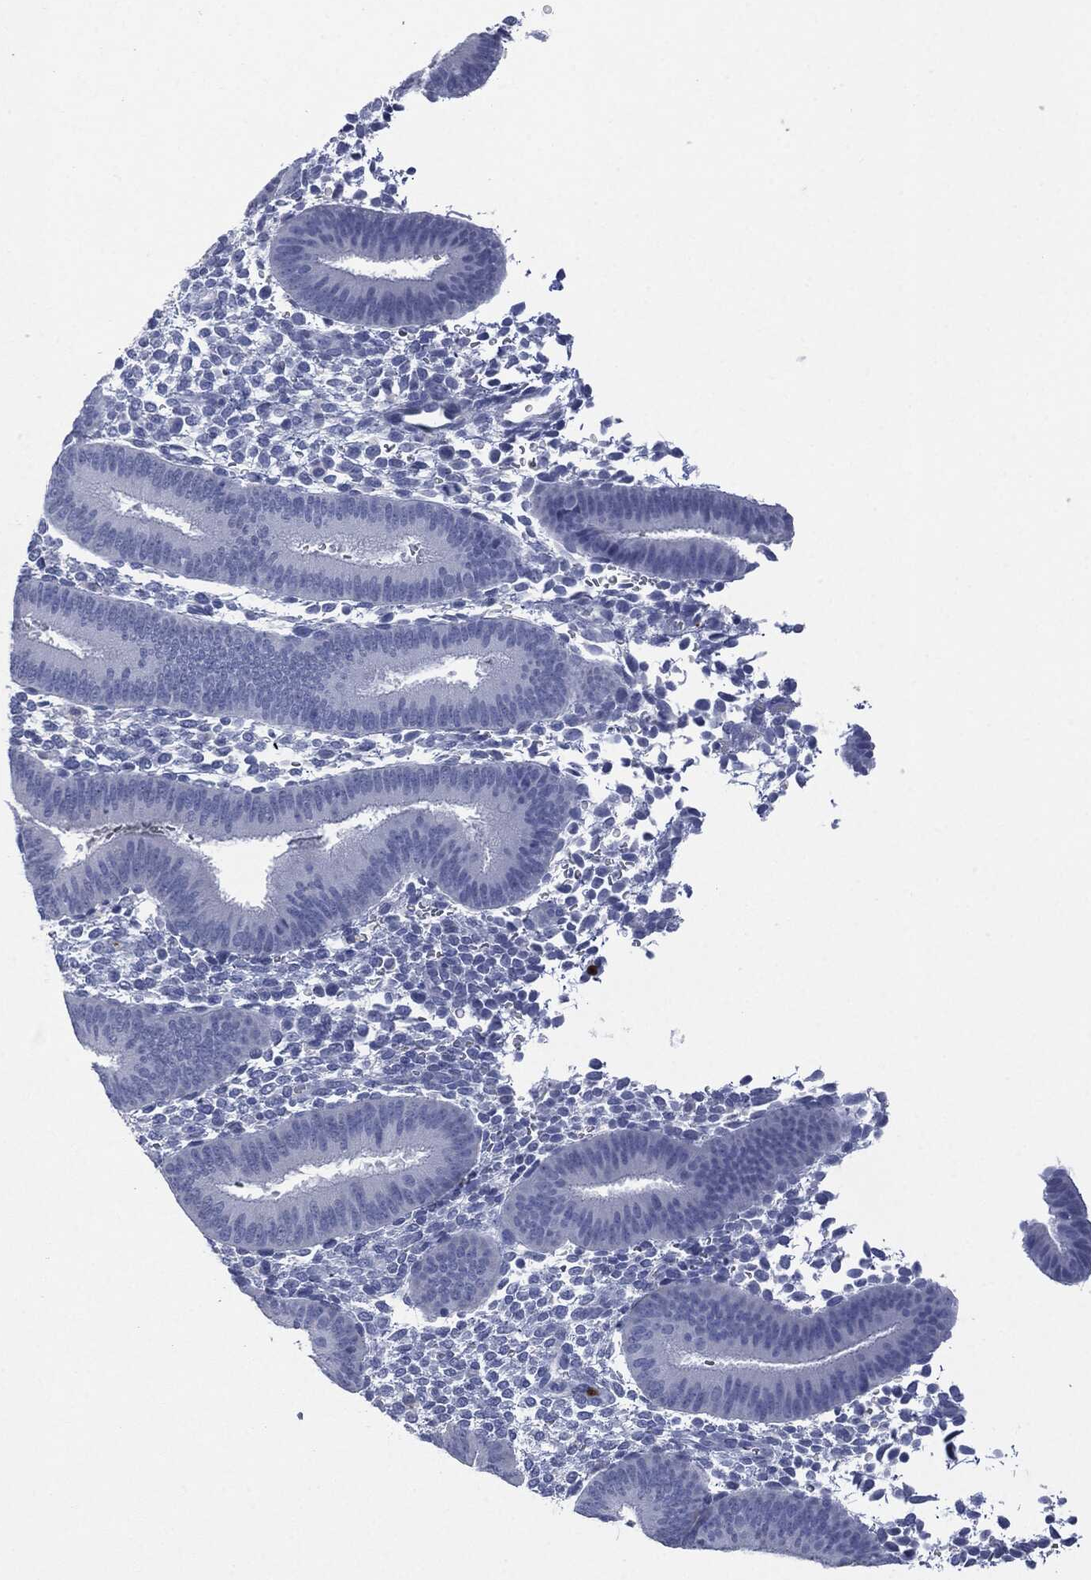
{"staining": {"intensity": "negative", "quantity": "none", "location": "none"}, "tissue": "endometrium", "cell_type": "Cells in endometrial stroma", "image_type": "normal", "snomed": [{"axis": "morphology", "description": "Normal tissue, NOS"}, {"axis": "topography", "description": "Endometrium"}], "caption": "This is an IHC micrograph of benign endometrium. There is no staining in cells in endometrial stroma.", "gene": "CEACAM8", "patient": {"sex": "female", "age": 39}}